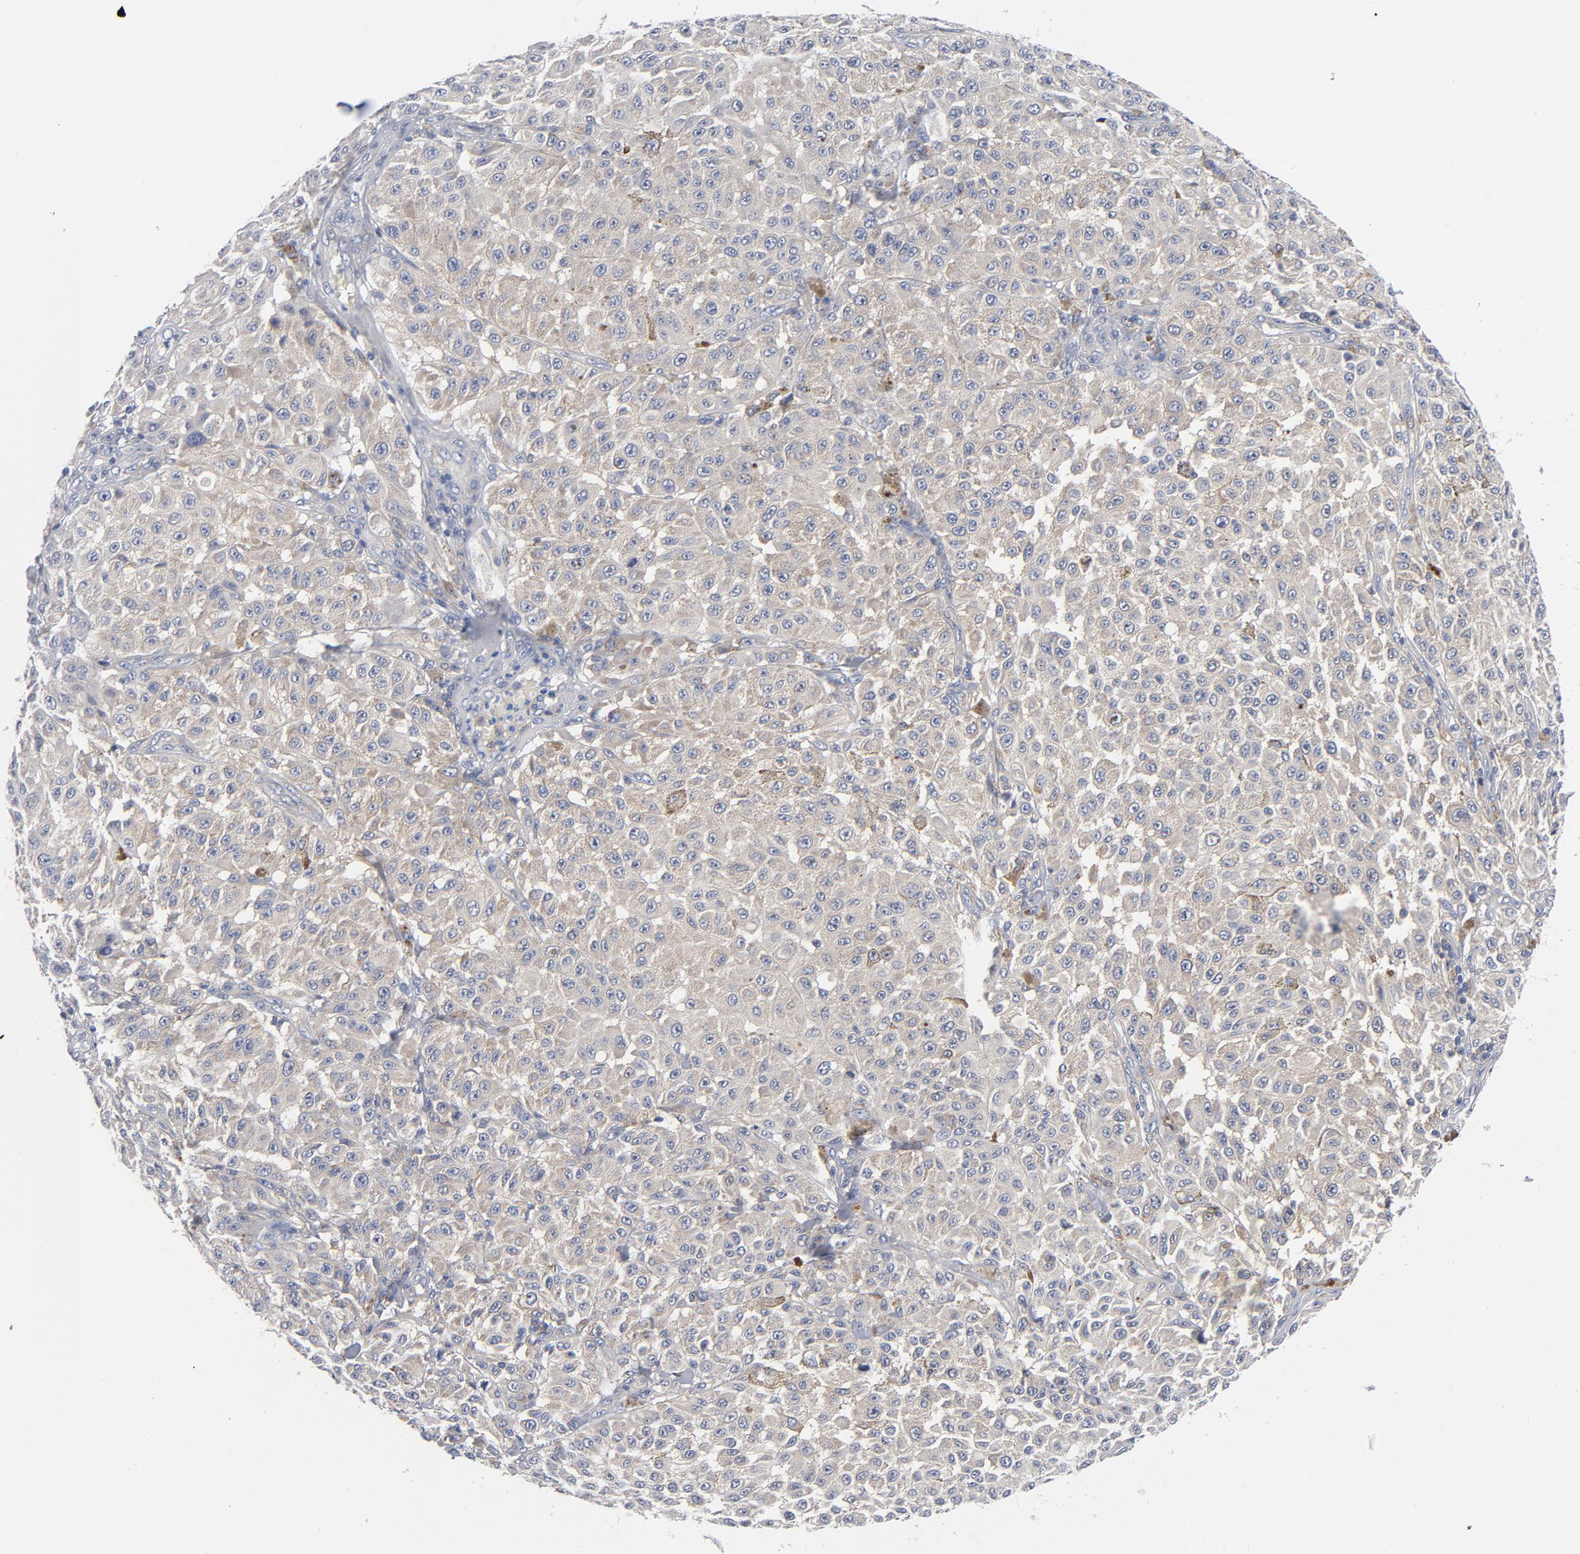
{"staining": {"intensity": "weak", "quantity": "<25%", "location": "cytoplasmic/membranous"}, "tissue": "melanoma", "cell_type": "Tumor cells", "image_type": "cancer", "snomed": [{"axis": "morphology", "description": "Malignant melanoma, NOS"}, {"axis": "topography", "description": "Skin"}], "caption": "An immunohistochemistry micrograph of malignant melanoma is shown. There is no staining in tumor cells of malignant melanoma.", "gene": "CD86", "patient": {"sex": "female", "age": 64}}